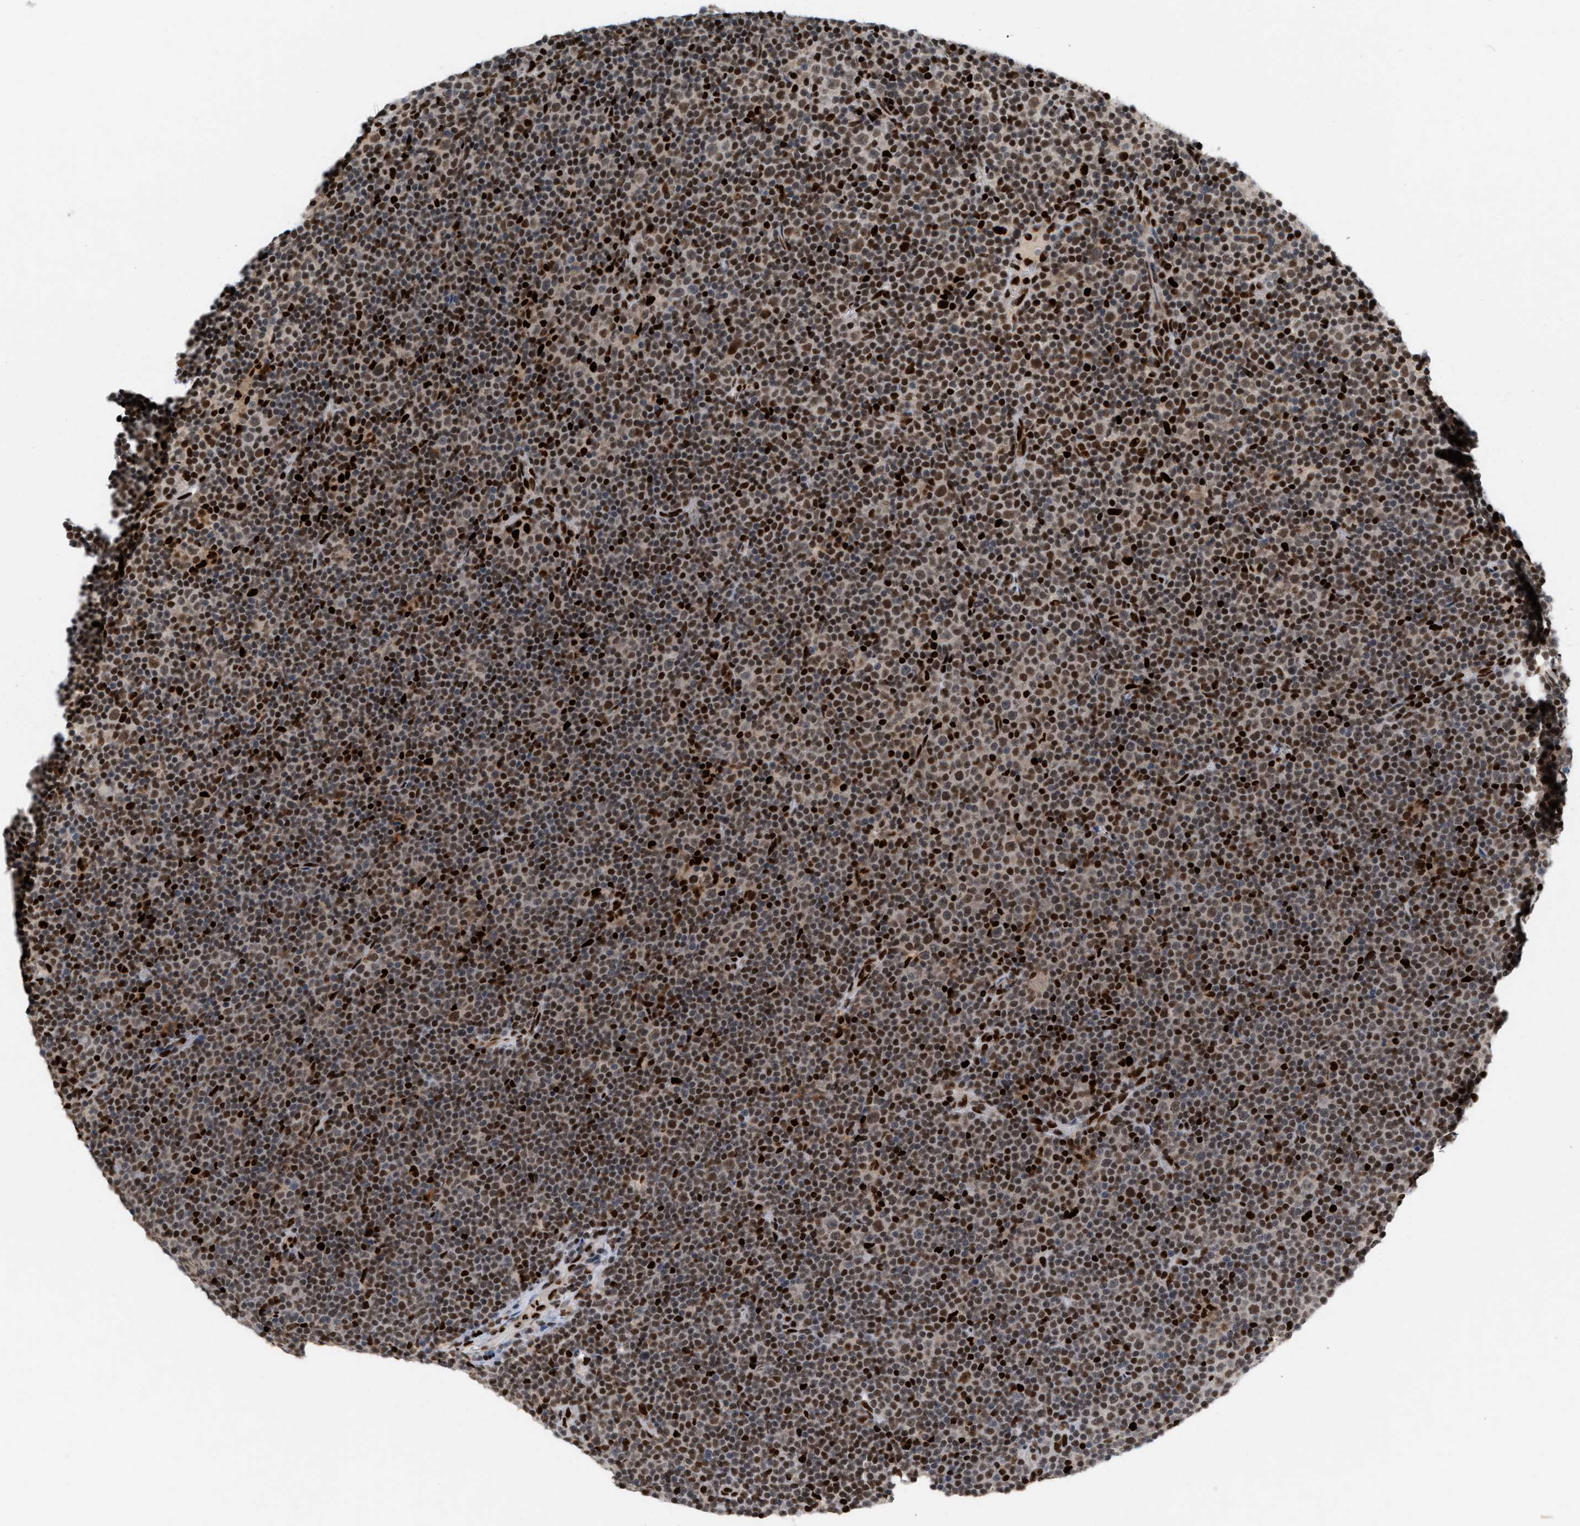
{"staining": {"intensity": "moderate", "quantity": ">75%", "location": "nuclear"}, "tissue": "lymphoma", "cell_type": "Tumor cells", "image_type": "cancer", "snomed": [{"axis": "morphology", "description": "Malignant lymphoma, non-Hodgkin's type, Low grade"}, {"axis": "topography", "description": "Lymph node"}], "caption": "Immunohistochemistry (DAB (3,3'-diaminobenzidine)) staining of lymphoma displays moderate nuclear protein expression in about >75% of tumor cells. (Brightfield microscopy of DAB IHC at high magnification).", "gene": "RNASEK-C17orf49", "patient": {"sex": "female", "age": 67}}